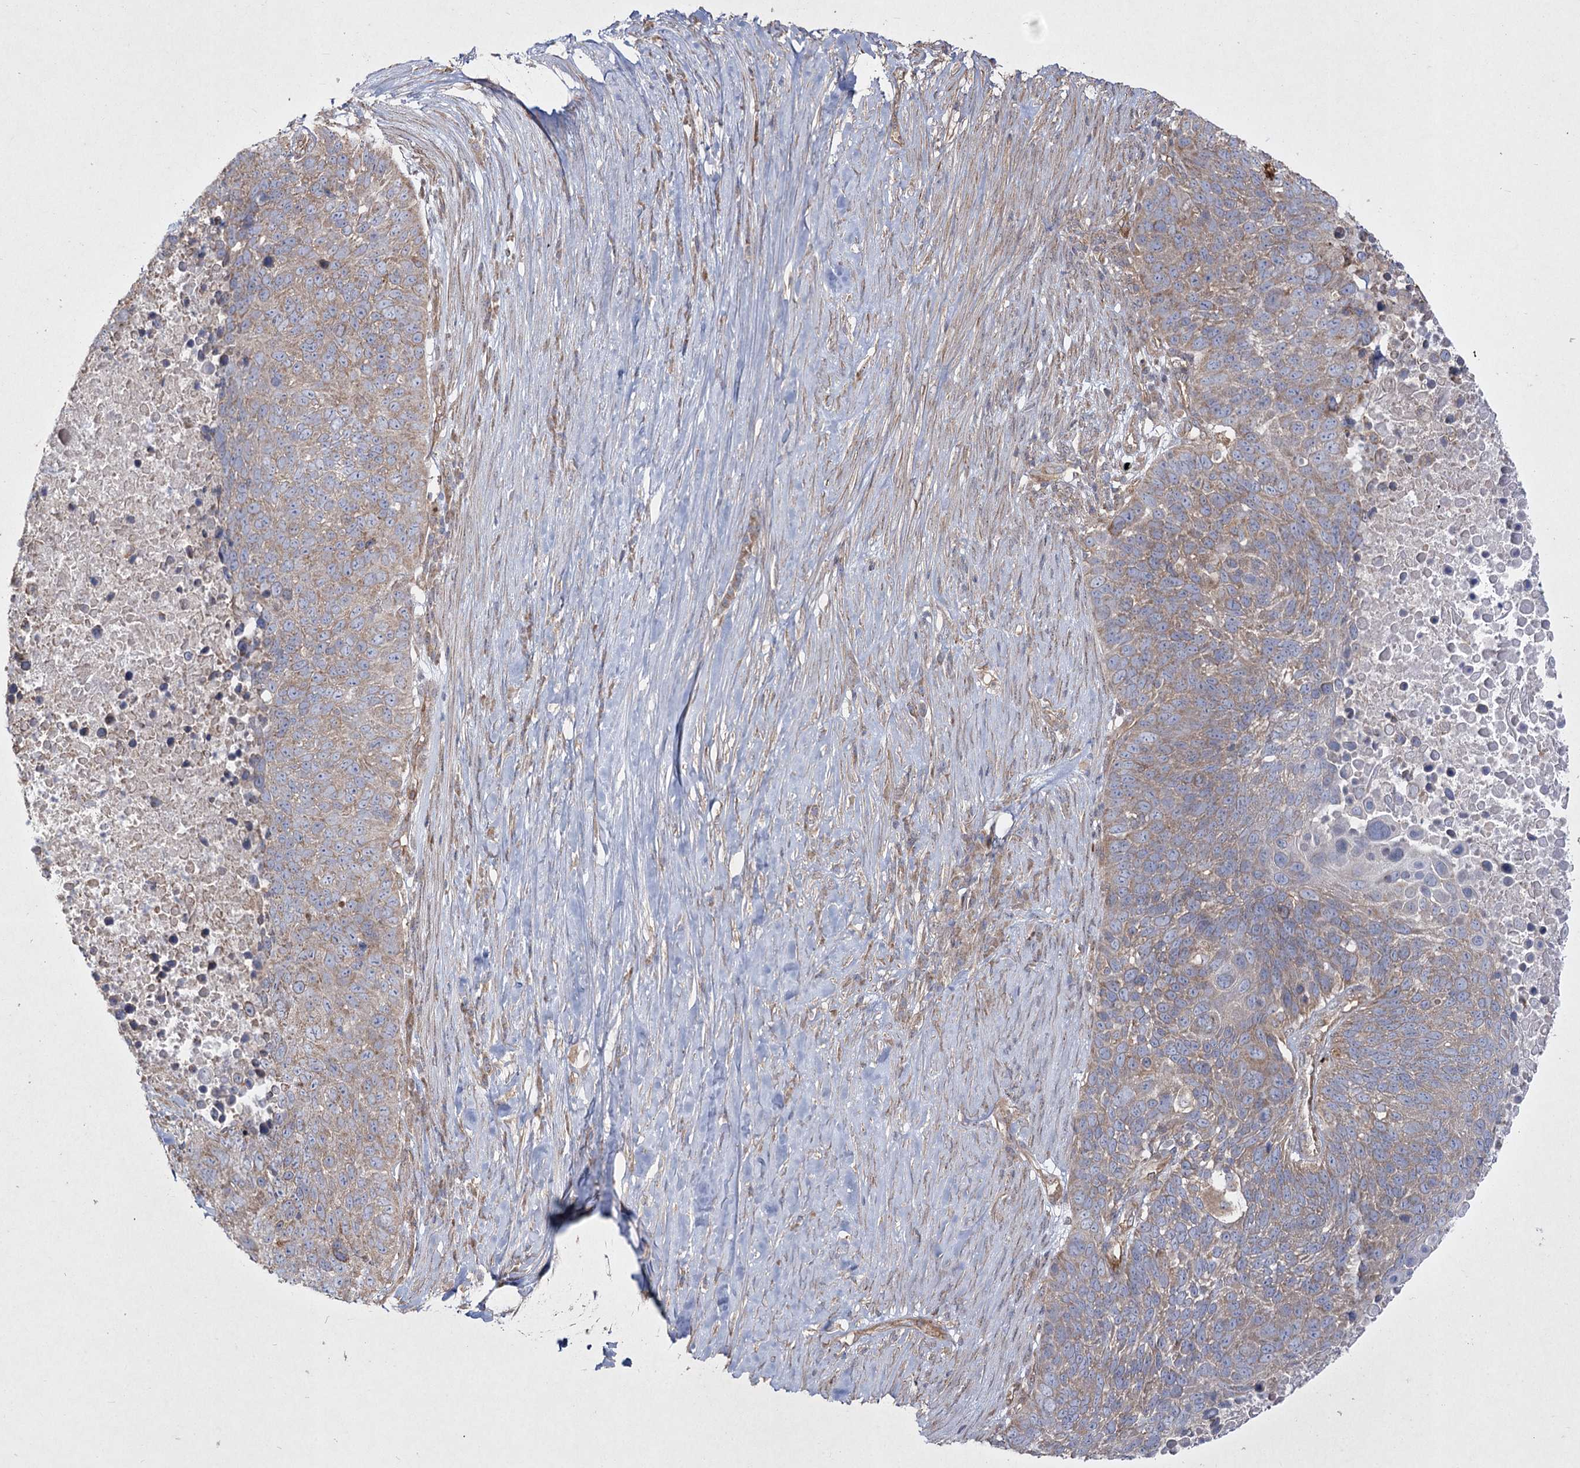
{"staining": {"intensity": "weak", "quantity": ">75%", "location": "cytoplasmic/membranous"}, "tissue": "lung cancer", "cell_type": "Tumor cells", "image_type": "cancer", "snomed": [{"axis": "morphology", "description": "Normal tissue, NOS"}, {"axis": "morphology", "description": "Squamous cell carcinoma, NOS"}, {"axis": "topography", "description": "Lymph node"}, {"axis": "topography", "description": "Lung"}], "caption": "Immunohistochemistry (IHC) of human squamous cell carcinoma (lung) displays low levels of weak cytoplasmic/membranous expression in approximately >75% of tumor cells.", "gene": "SH3TC1", "patient": {"sex": "male", "age": 66}}